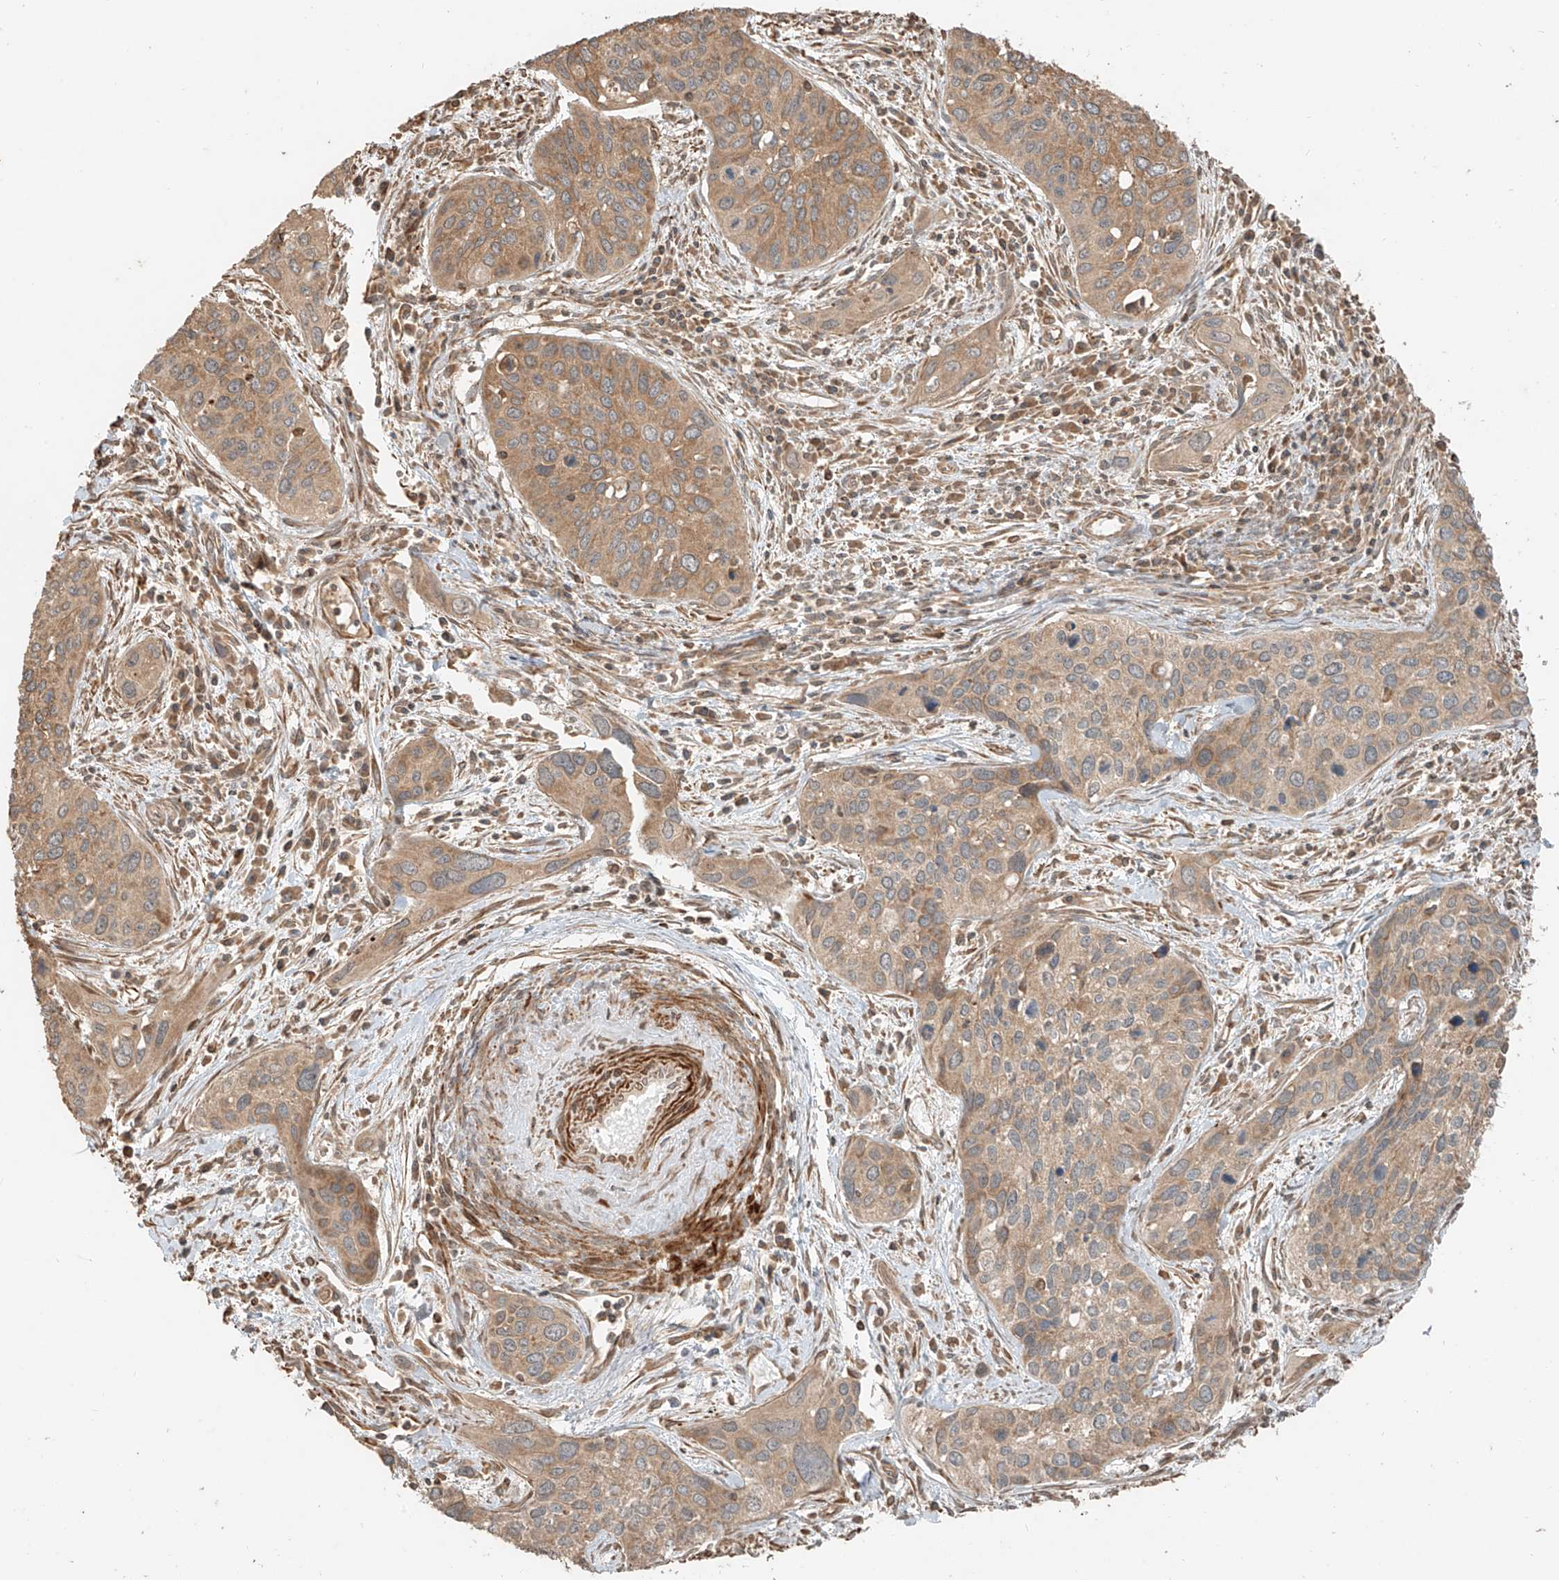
{"staining": {"intensity": "moderate", "quantity": ">75%", "location": "cytoplasmic/membranous"}, "tissue": "cervical cancer", "cell_type": "Tumor cells", "image_type": "cancer", "snomed": [{"axis": "morphology", "description": "Squamous cell carcinoma, NOS"}, {"axis": "topography", "description": "Cervix"}], "caption": "Protein staining demonstrates moderate cytoplasmic/membranous staining in about >75% of tumor cells in cervical squamous cell carcinoma.", "gene": "ANKZF1", "patient": {"sex": "female", "age": 55}}